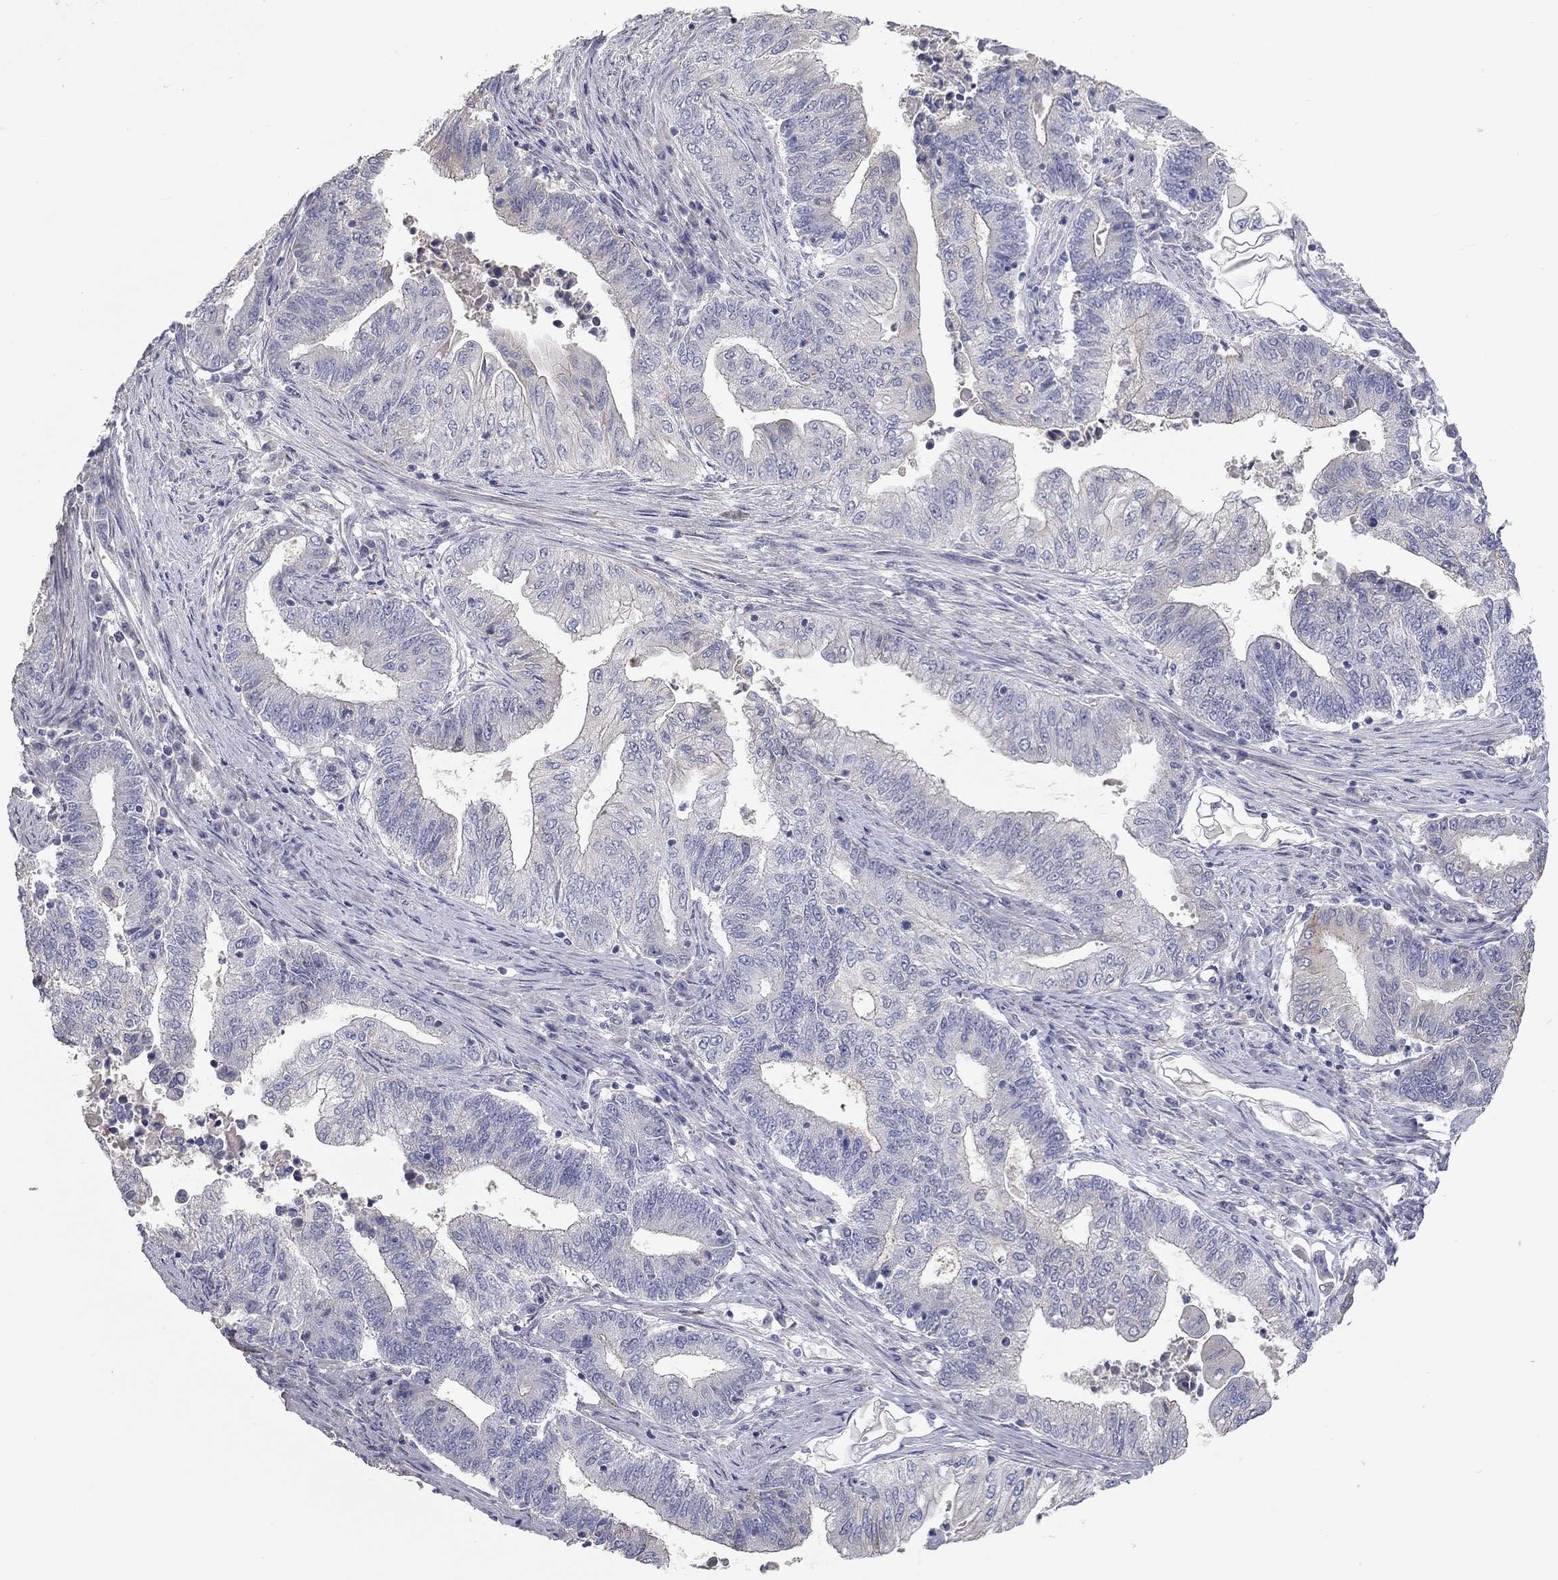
{"staining": {"intensity": "negative", "quantity": "none", "location": "none"}, "tissue": "endometrial cancer", "cell_type": "Tumor cells", "image_type": "cancer", "snomed": [{"axis": "morphology", "description": "Adenocarcinoma, NOS"}, {"axis": "topography", "description": "Uterus"}, {"axis": "topography", "description": "Endometrium"}], "caption": "A high-resolution histopathology image shows immunohistochemistry staining of endometrial adenocarcinoma, which reveals no significant expression in tumor cells.", "gene": "PAPSS2", "patient": {"sex": "female", "age": 54}}